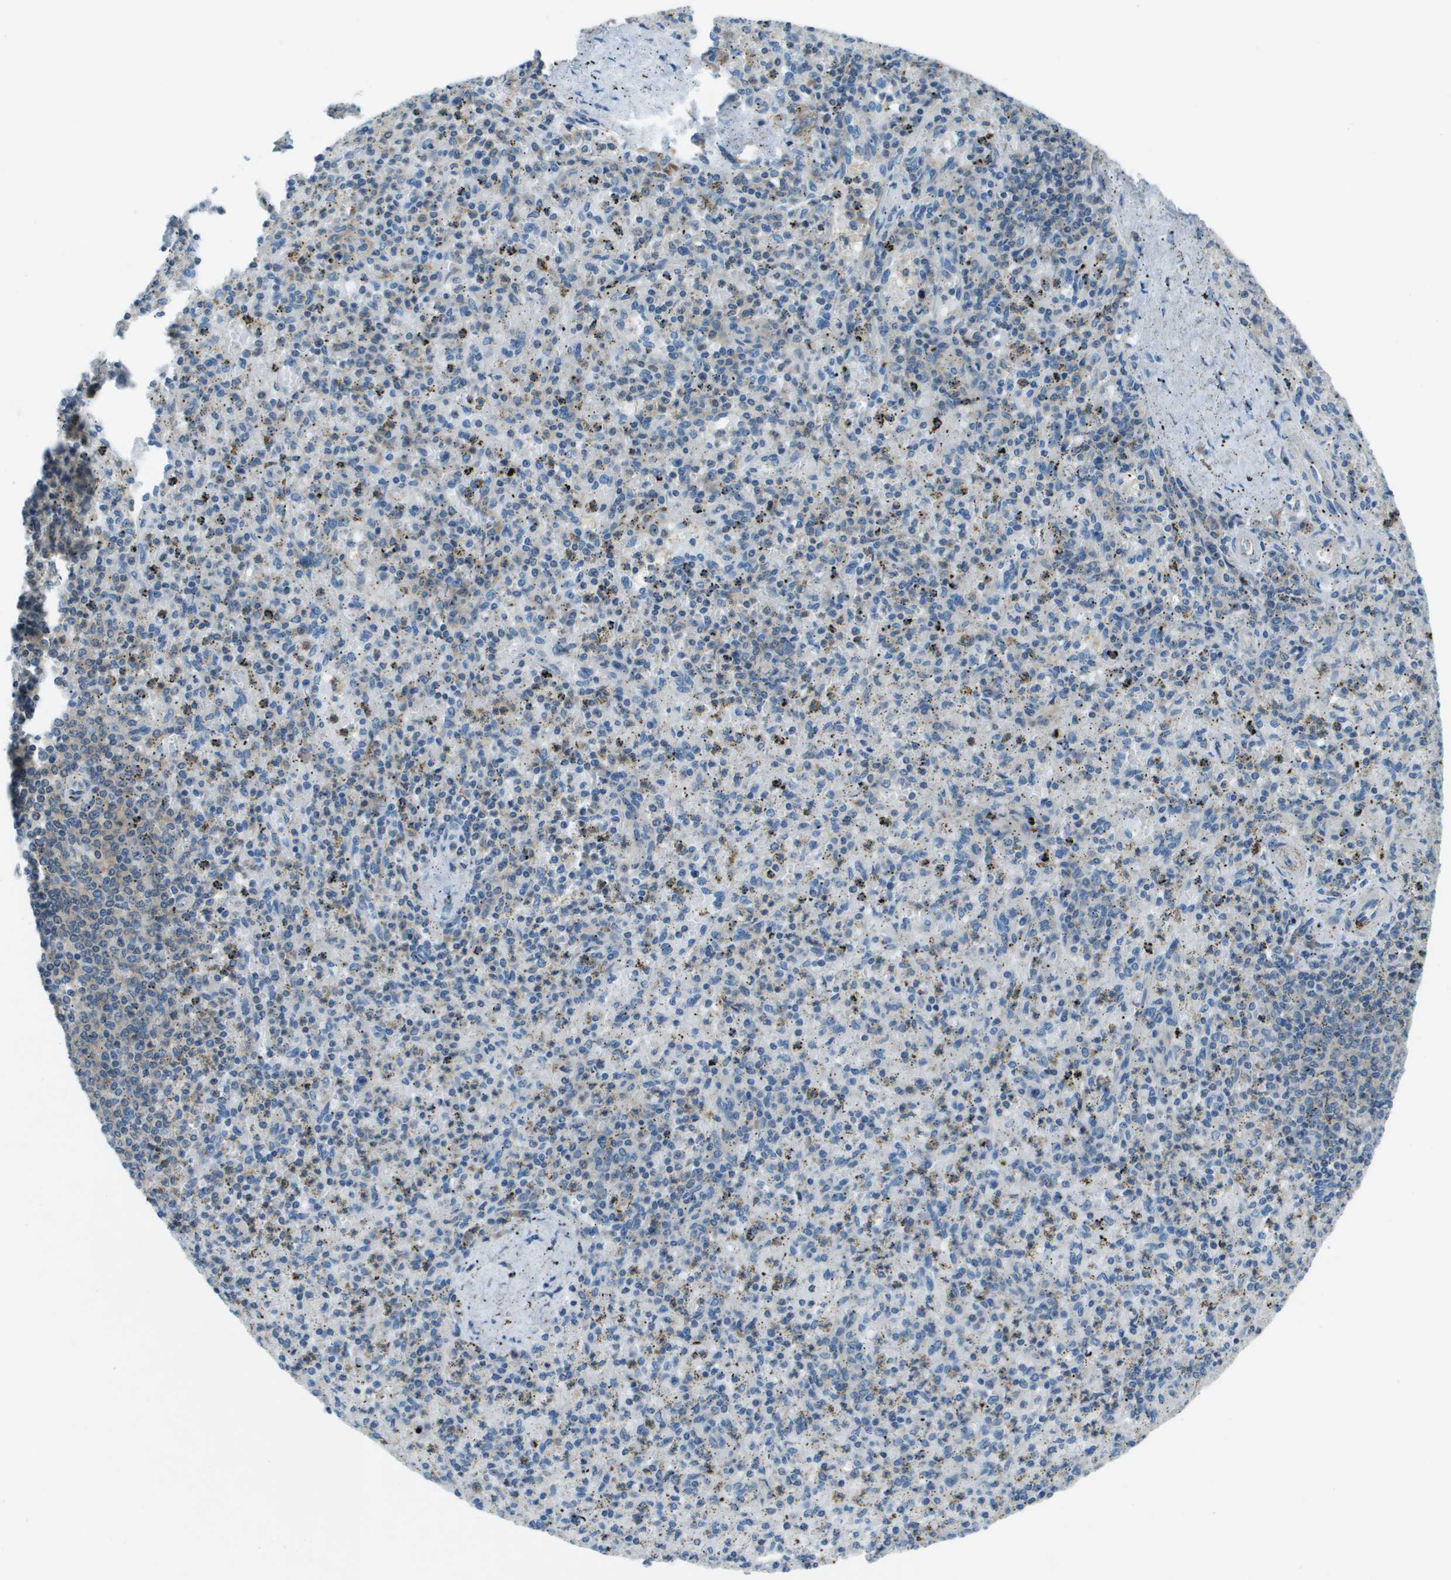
{"staining": {"intensity": "weak", "quantity": "<25%", "location": "cytoplasmic/membranous"}, "tissue": "spleen", "cell_type": "Cells in red pulp", "image_type": "normal", "snomed": [{"axis": "morphology", "description": "Normal tissue, NOS"}, {"axis": "topography", "description": "Spleen"}], "caption": "This is an immunohistochemistry histopathology image of benign human spleen. There is no expression in cells in red pulp.", "gene": "ARFGAP2", "patient": {"sex": "male", "age": 72}}